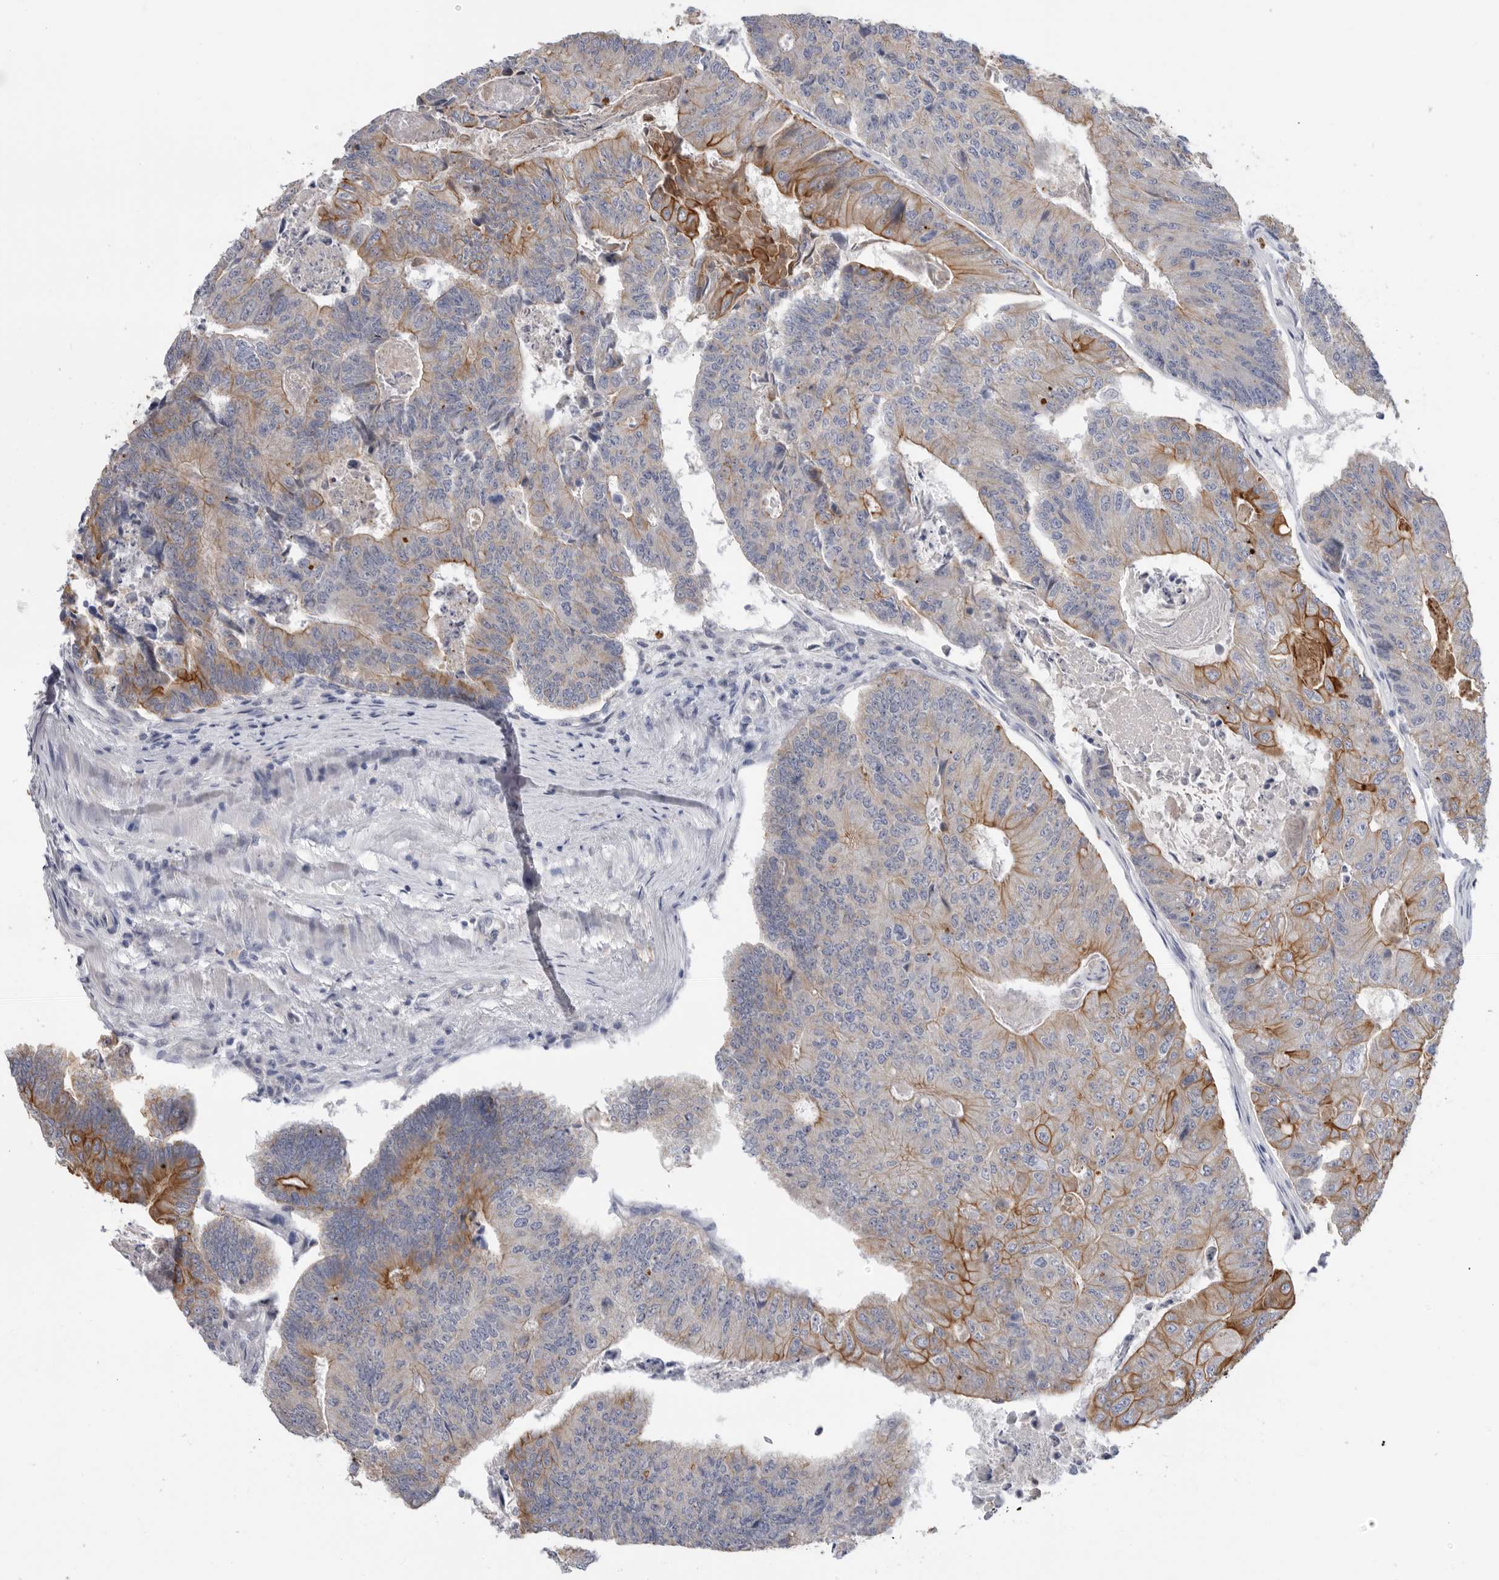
{"staining": {"intensity": "strong", "quantity": "25%-75%", "location": "cytoplasmic/membranous"}, "tissue": "colorectal cancer", "cell_type": "Tumor cells", "image_type": "cancer", "snomed": [{"axis": "morphology", "description": "Adenocarcinoma, NOS"}, {"axis": "topography", "description": "Colon"}], "caption": "Approximately 25%-75% of tumor cells in human colorectal cancer (adenocarcinoma) reveal strong cytoplasmic/membranous protein positivity as visualized by brown immunohistochemical staining.", "gene": "MTFR1L", "patient": {"sex": "female", "age": 67}}